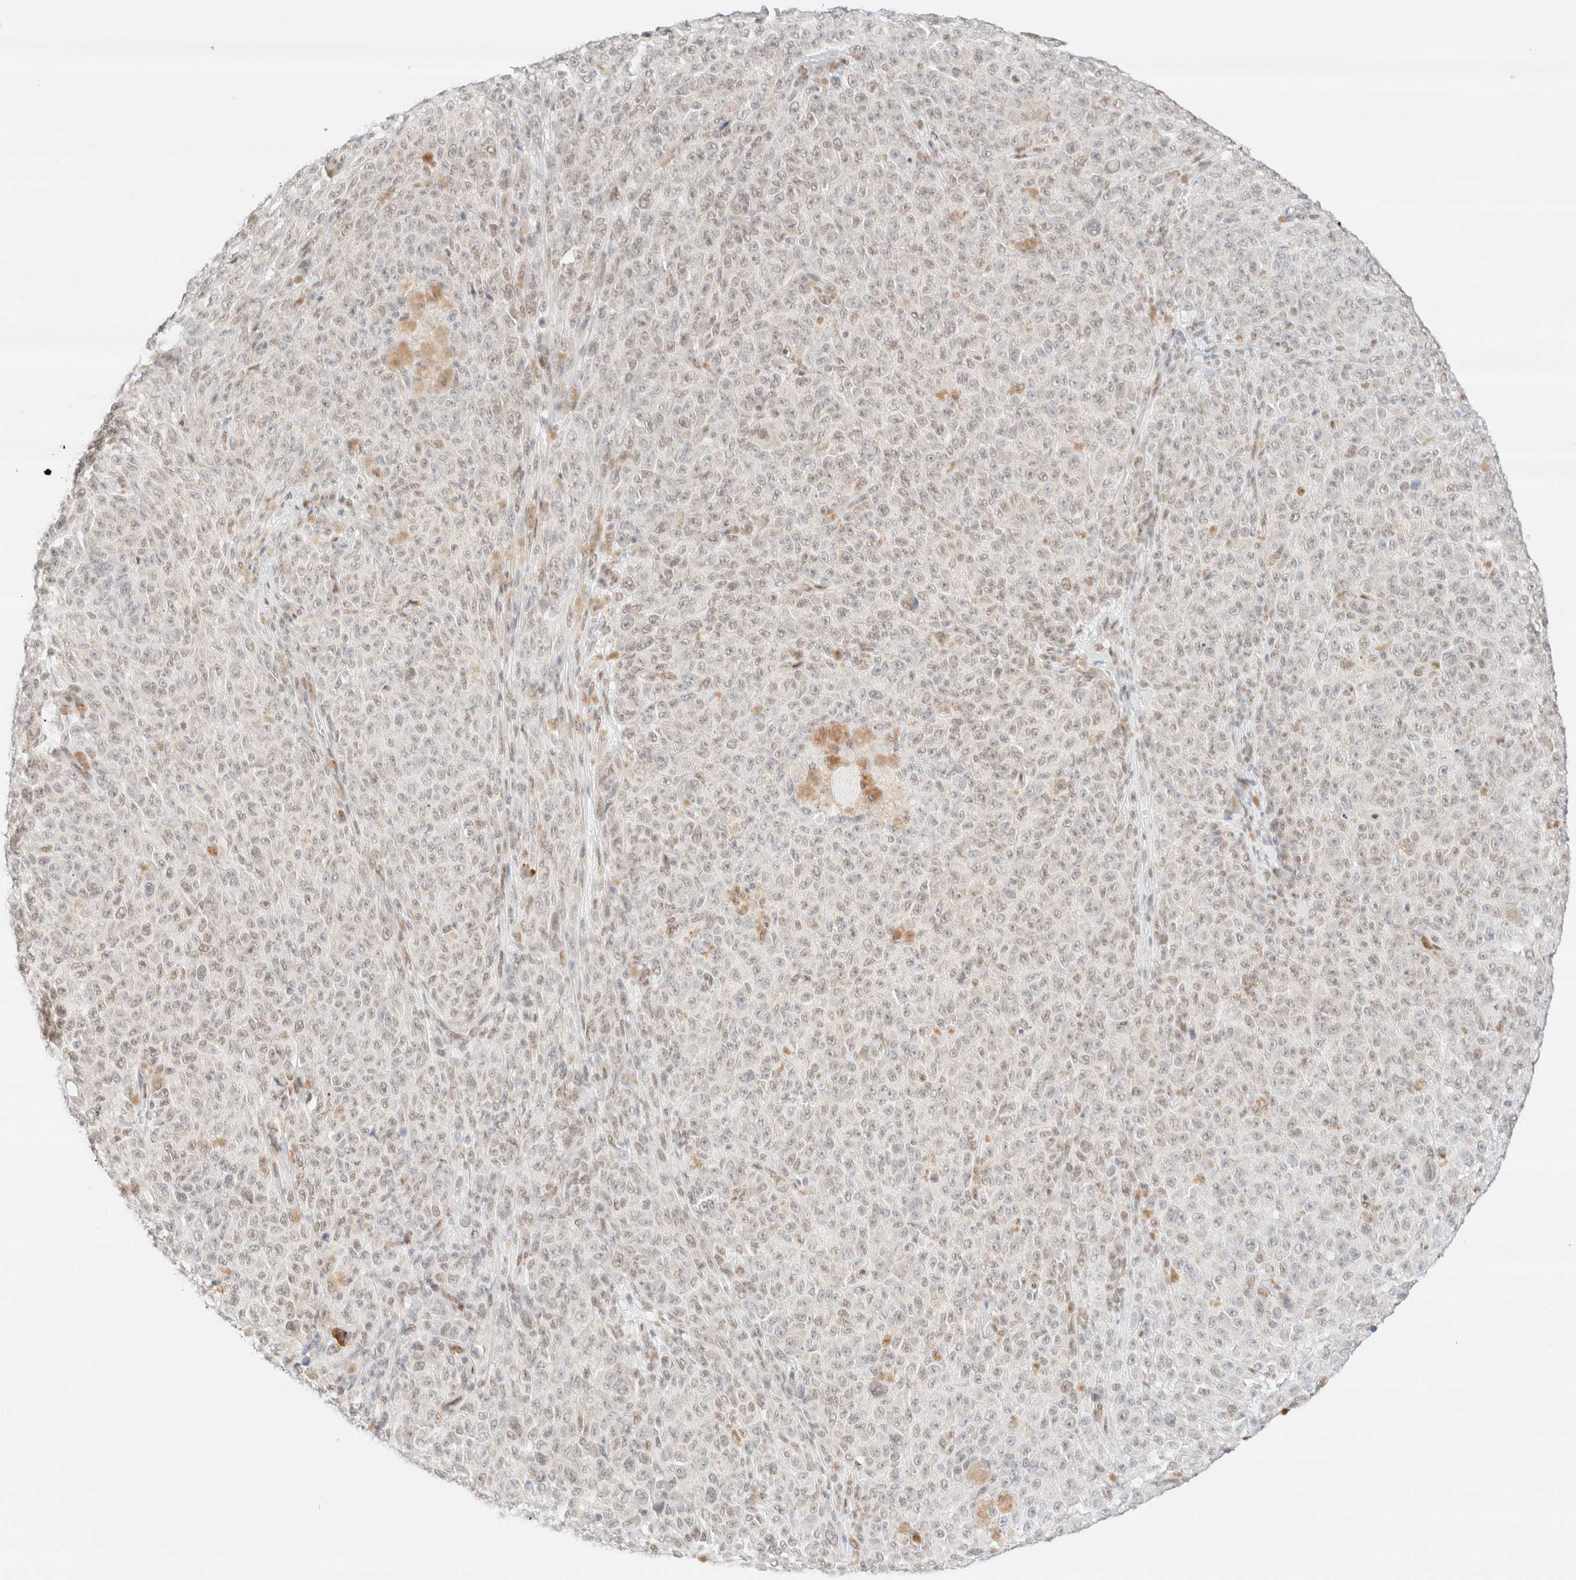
{"staining": {"intensity": "weak", "quantity": "<25%", "location": "nuclear"}, "tissue": "melanoma", "cell_type": "Tumor cells", "image_type": "cancer", "snomed": [{"axis": "morphology", "description": "Malignant melanoma, NOS"}, {"axis": "topography", "description": "Skin"}], "caption": "There is no significant positivity in tumor cells of melanoma.", "gene": "CIC", "patient": {"sex": "female", "age": 82}}